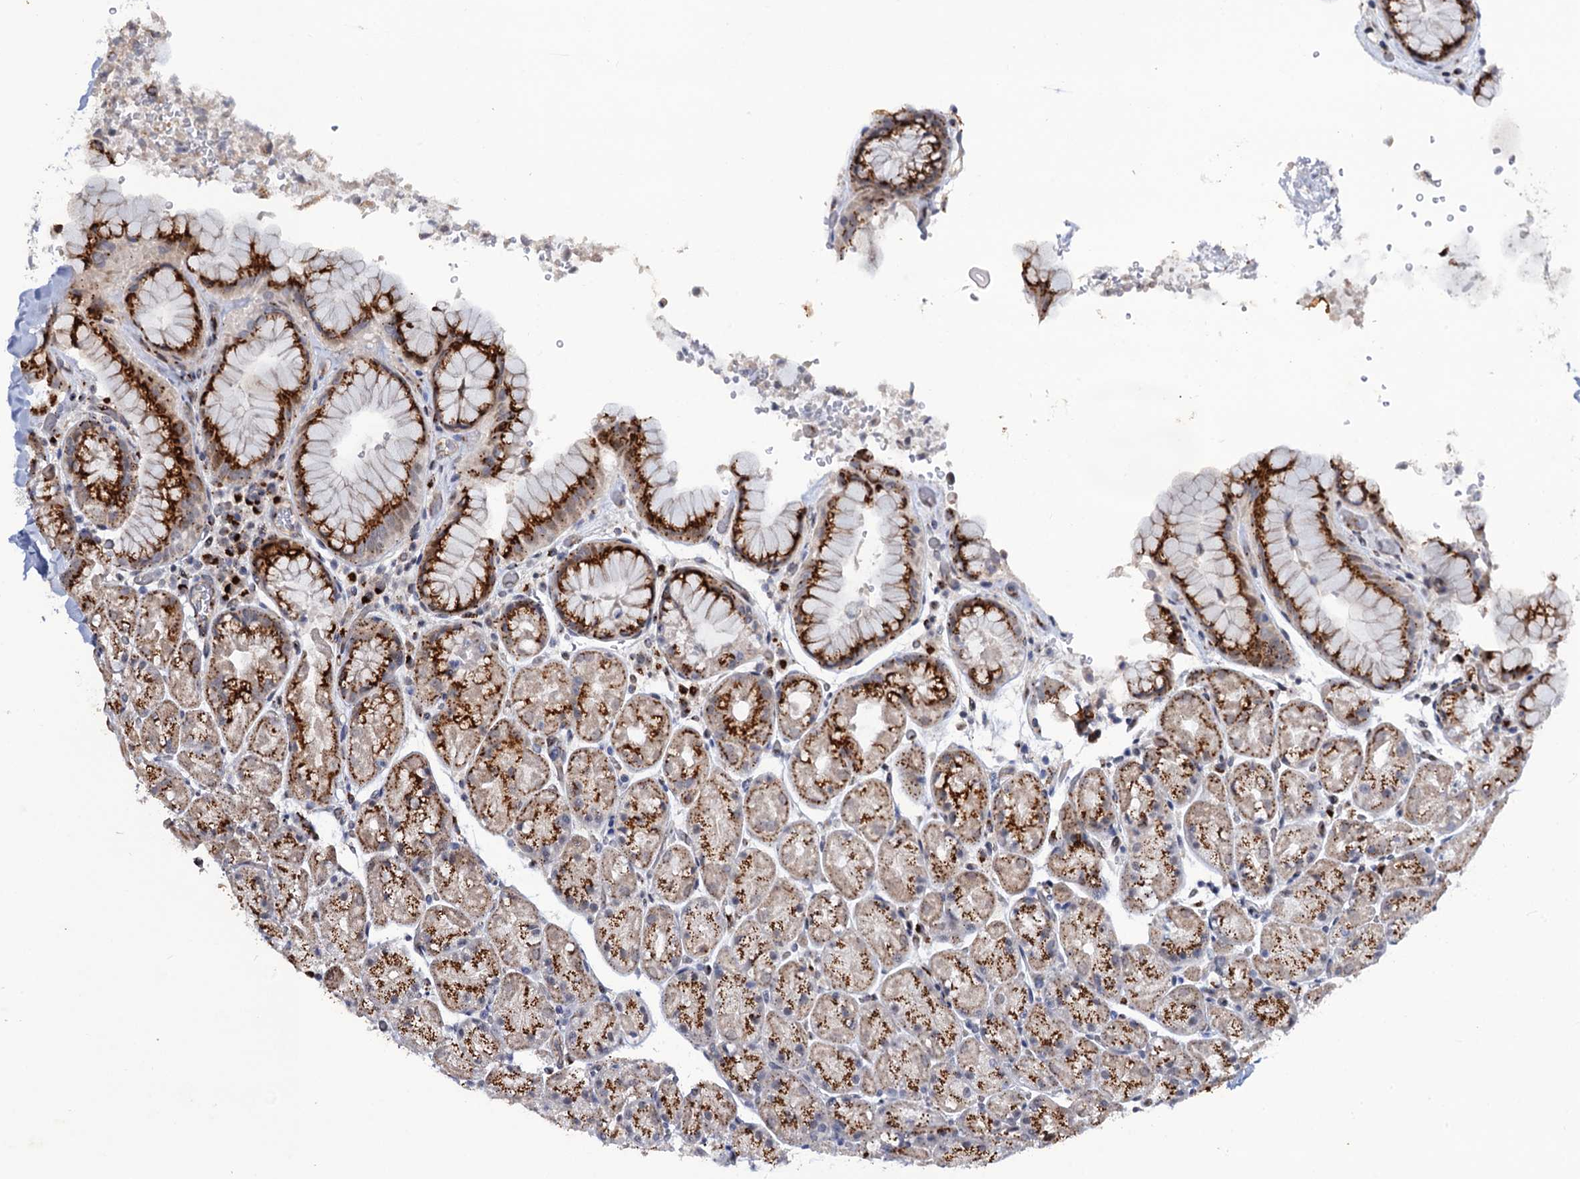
{"staining": {"intensity": "strong", "quantity": ">75%", "location": "cytoplasmic/membranous"}, "tissue": "stomach", "cell_type": "Glandular cells", "image_type": "normal", "snomed": [{"axis": "morphology", "description": "Normal tissue, NOS"}, {"axis": "topography", "description": "Stomach, upper"}, {"axis": "topography", "description": "Stomach, lower"}], "caption": "Protein expression analysis of normal human stomach reveals strong cytoplasmic/membranous expression in about >75% of glandular cells.", "gene": "THAP2", "patient": {"sex": "male", "age": 67}}